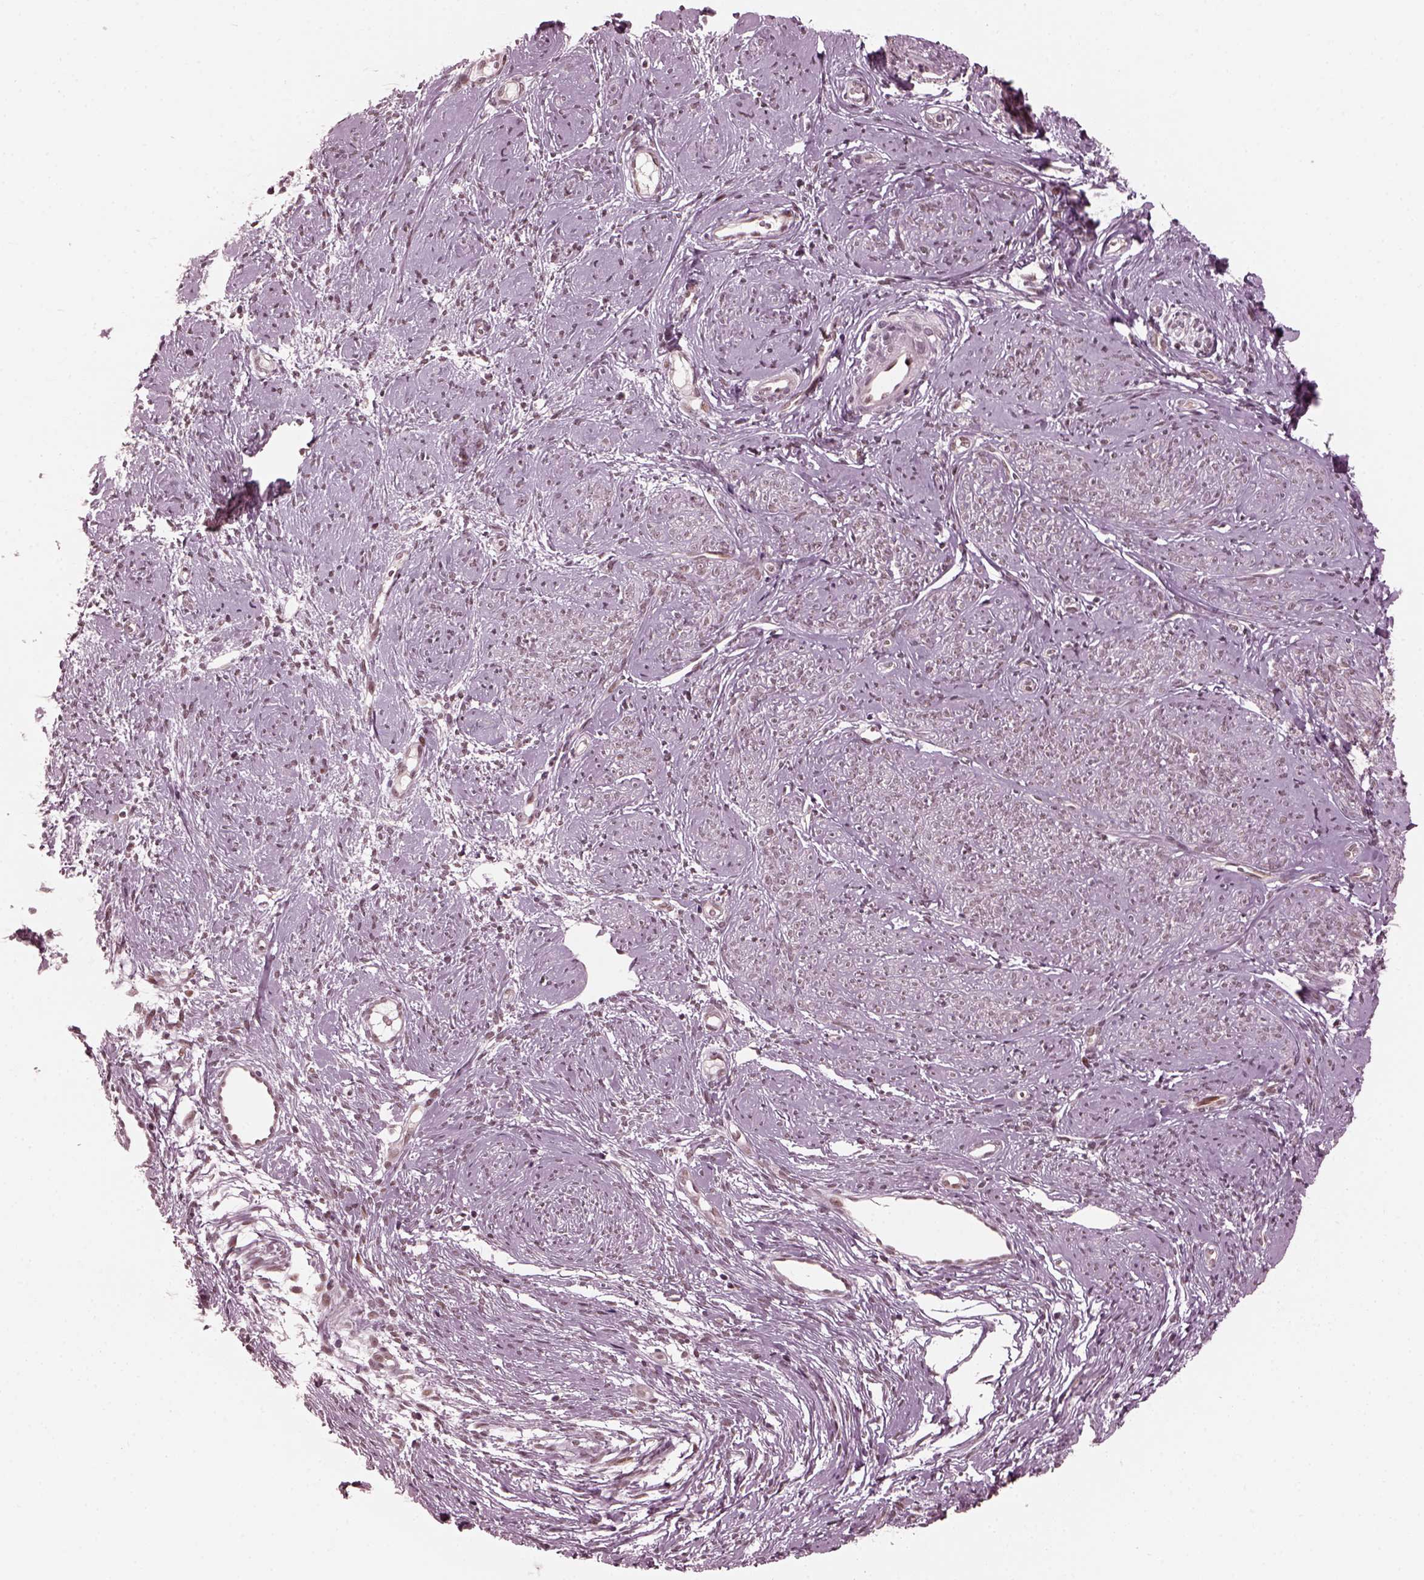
{"staining": {"intensity": "negative", "quantity": "none", "location": "none"}, "tissue": "smooth muscle", "cell_type": "Smooth muscle cells", "image_type": "normal", "snomed": [{"axis": "morphology", "description": "Normal tissue, NOS"}, {"axis": "topography", "description": "Smooth muscle"}], "caption": "Smooth muscle cells are negative for protein expression in unremarkable human smooth muscle. (DAB (3,3'-diaminobenzidine) immunohistochemistry with hematoxylin counter stain).", "gene": "TRIB3", "patient": {"sex": "female", "age": 48}}